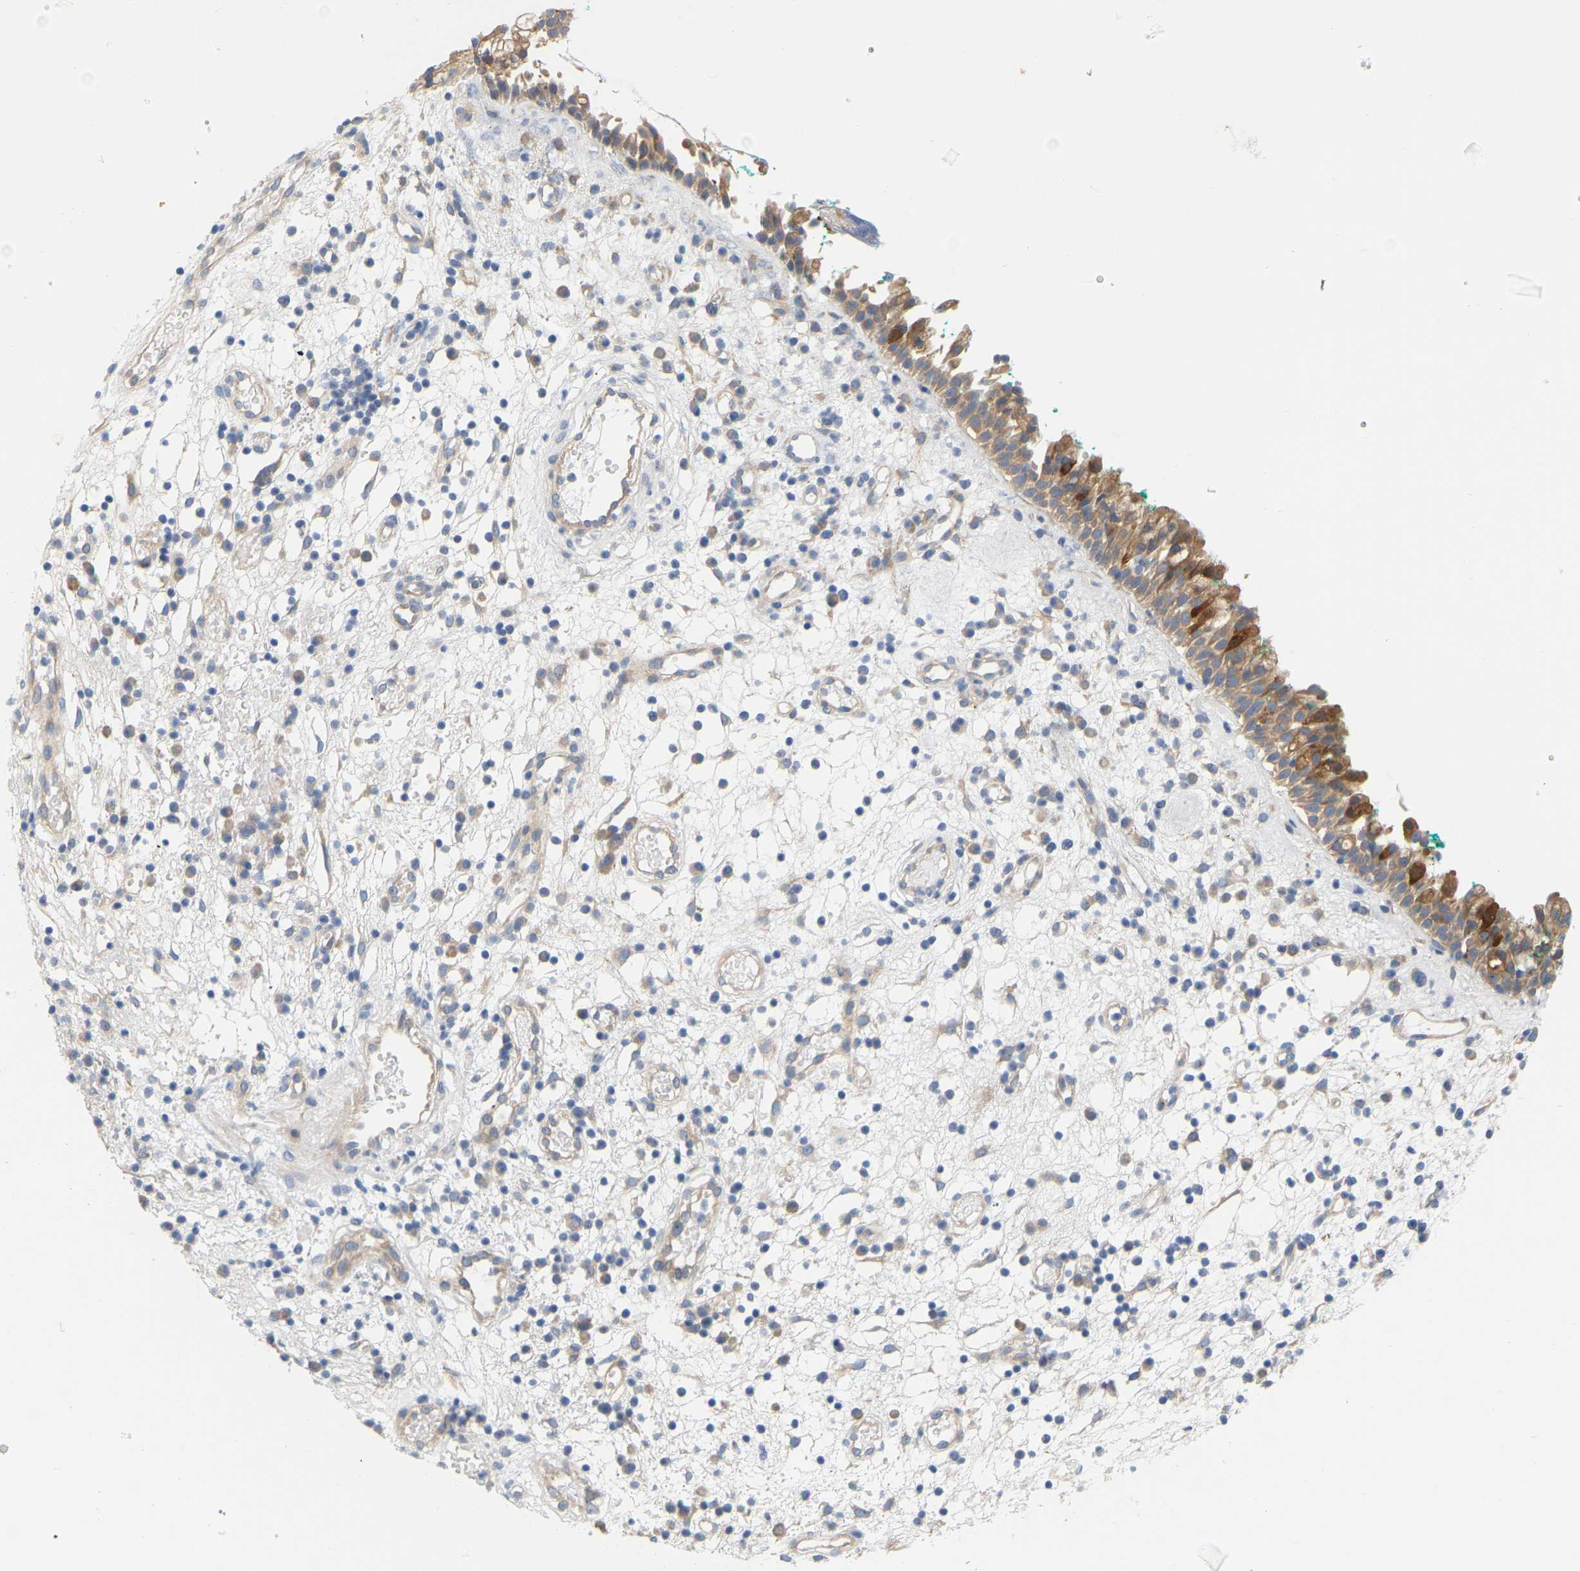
{"staining": {"intensity": "moderate", "quantity": ">75%", "location": "cytoplasmic/membranous"}, "tissue": "nasopharynx", "cell_type": "Respiratory epithelial cells", "image_type": "normal", "snomed": [{"axis": "morphology", "description": "Normal tissue, NOS"}, {"axis": "morphology", "description": "Basal cell carcinoma"}, {"axis": "topography", "description": "Cartilage tissue"}, {"axis": "topography", "description": "Nasopharynx"}, {"axis": "topography", "description": "Oral tissue"}], "caption": "Immunohistochemical staining of benign nasopharynx demonstrates medium levels of moderate cytoplasmic/membranous staining in about >75% of respiratory epithelial cells.", "gene": "MINDY4", "patient": {"sex": "female", "age": 77}}